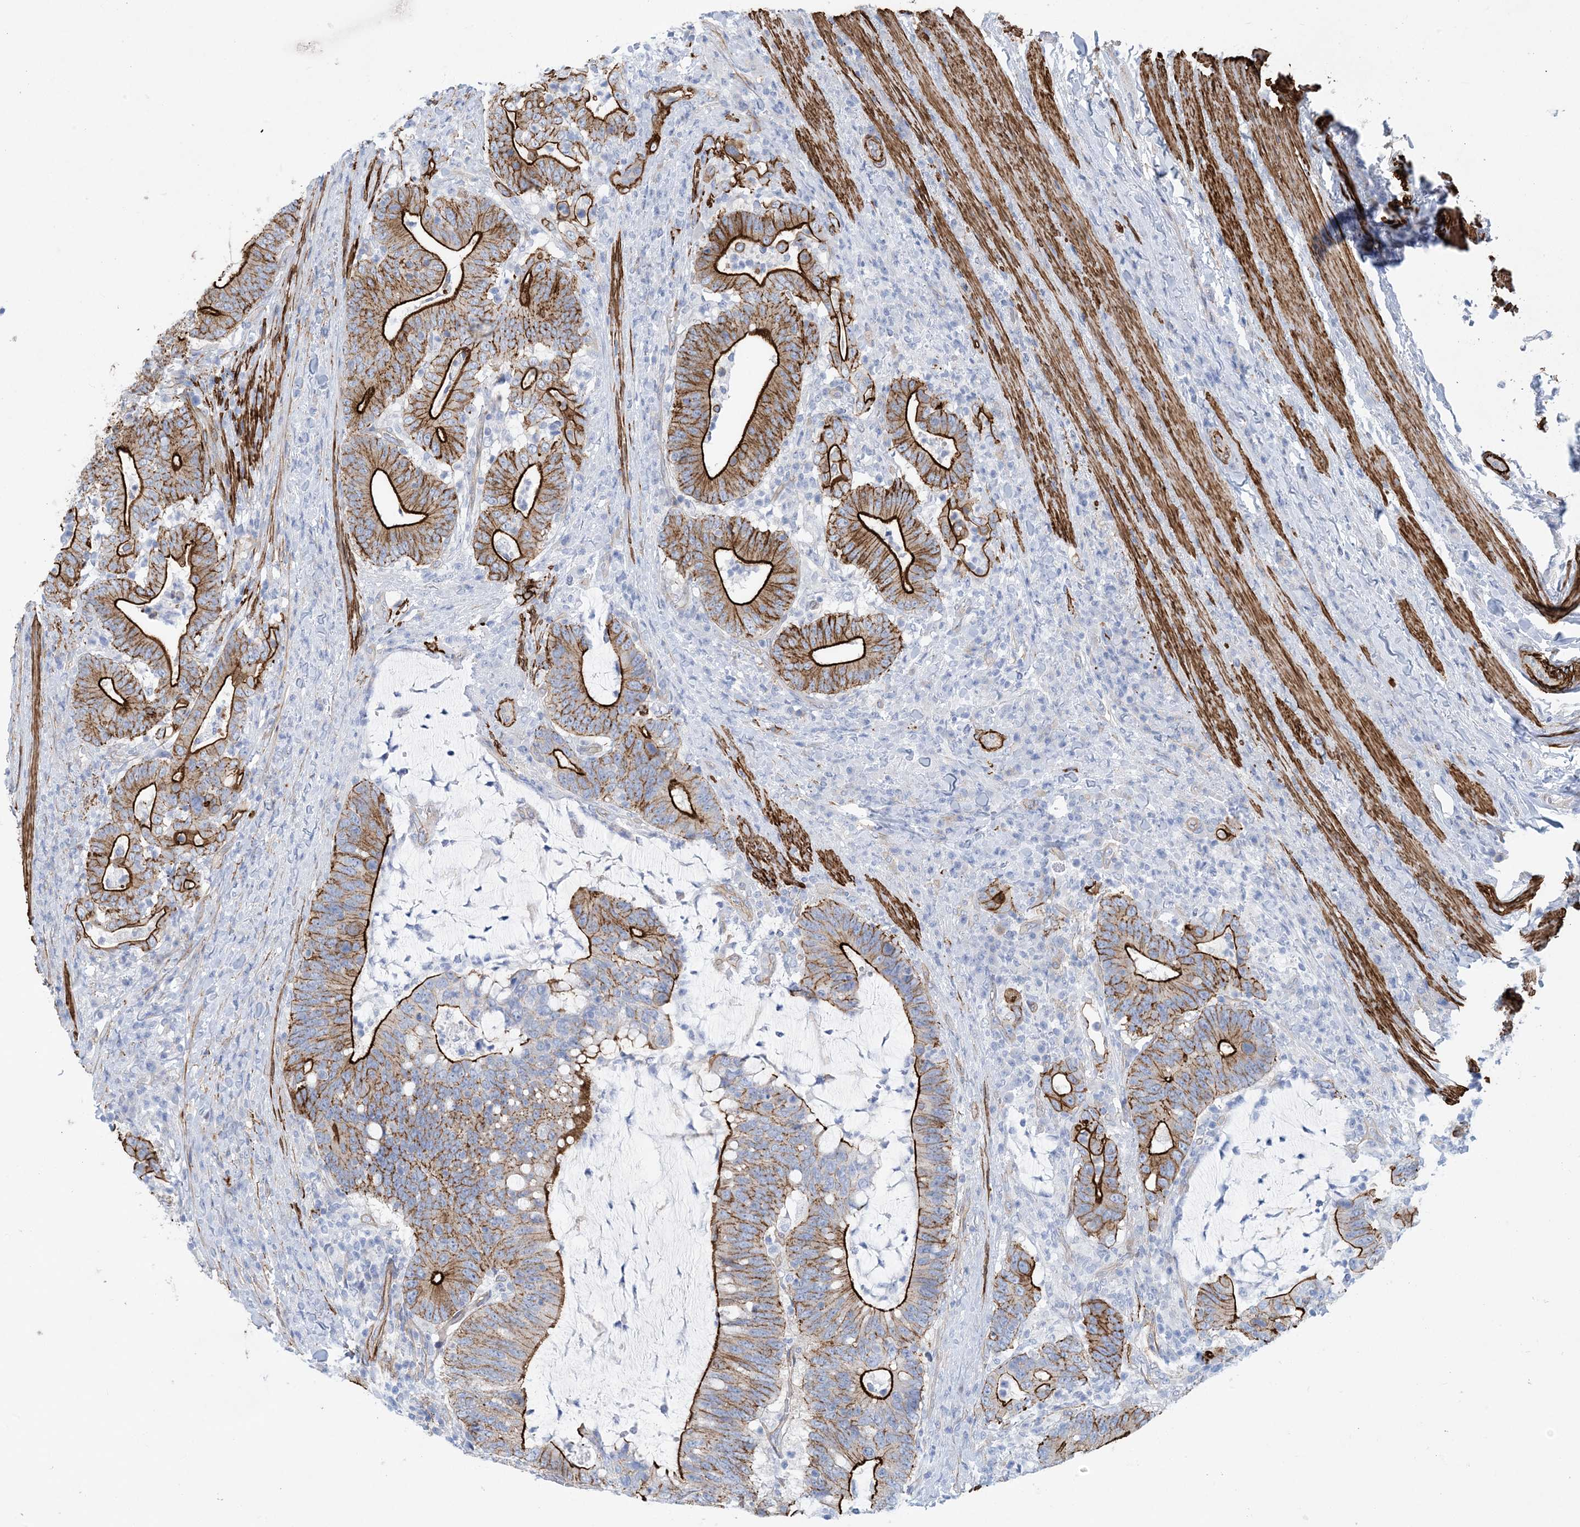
{"staining": {"intensity": "strong", "quantity": "25%-75%", "location": "cytoplasmic/membranous"}, "tissue": "colorectal cancer", "cell_type": "Tumor cells", "image_type": "cancer", "snomed": [{"axis": "morphology", "description": "Adenocarcinoma, NOS"}, {"axis": "topography", "description": "Colon"}], "caption": "Immunohistochemistry (IHC) (DAB (3,3'-diaminobenzidine)) staining of human colorectal cancer reveals strong cytoplasmic/membranous protein expression in about 25%-75% of tumor cells. The protein of interest is shown in brown color, while the nuclei are stained blue.", "gene": "SHANK1", "patient": {"sex": "female", "age": 66}}